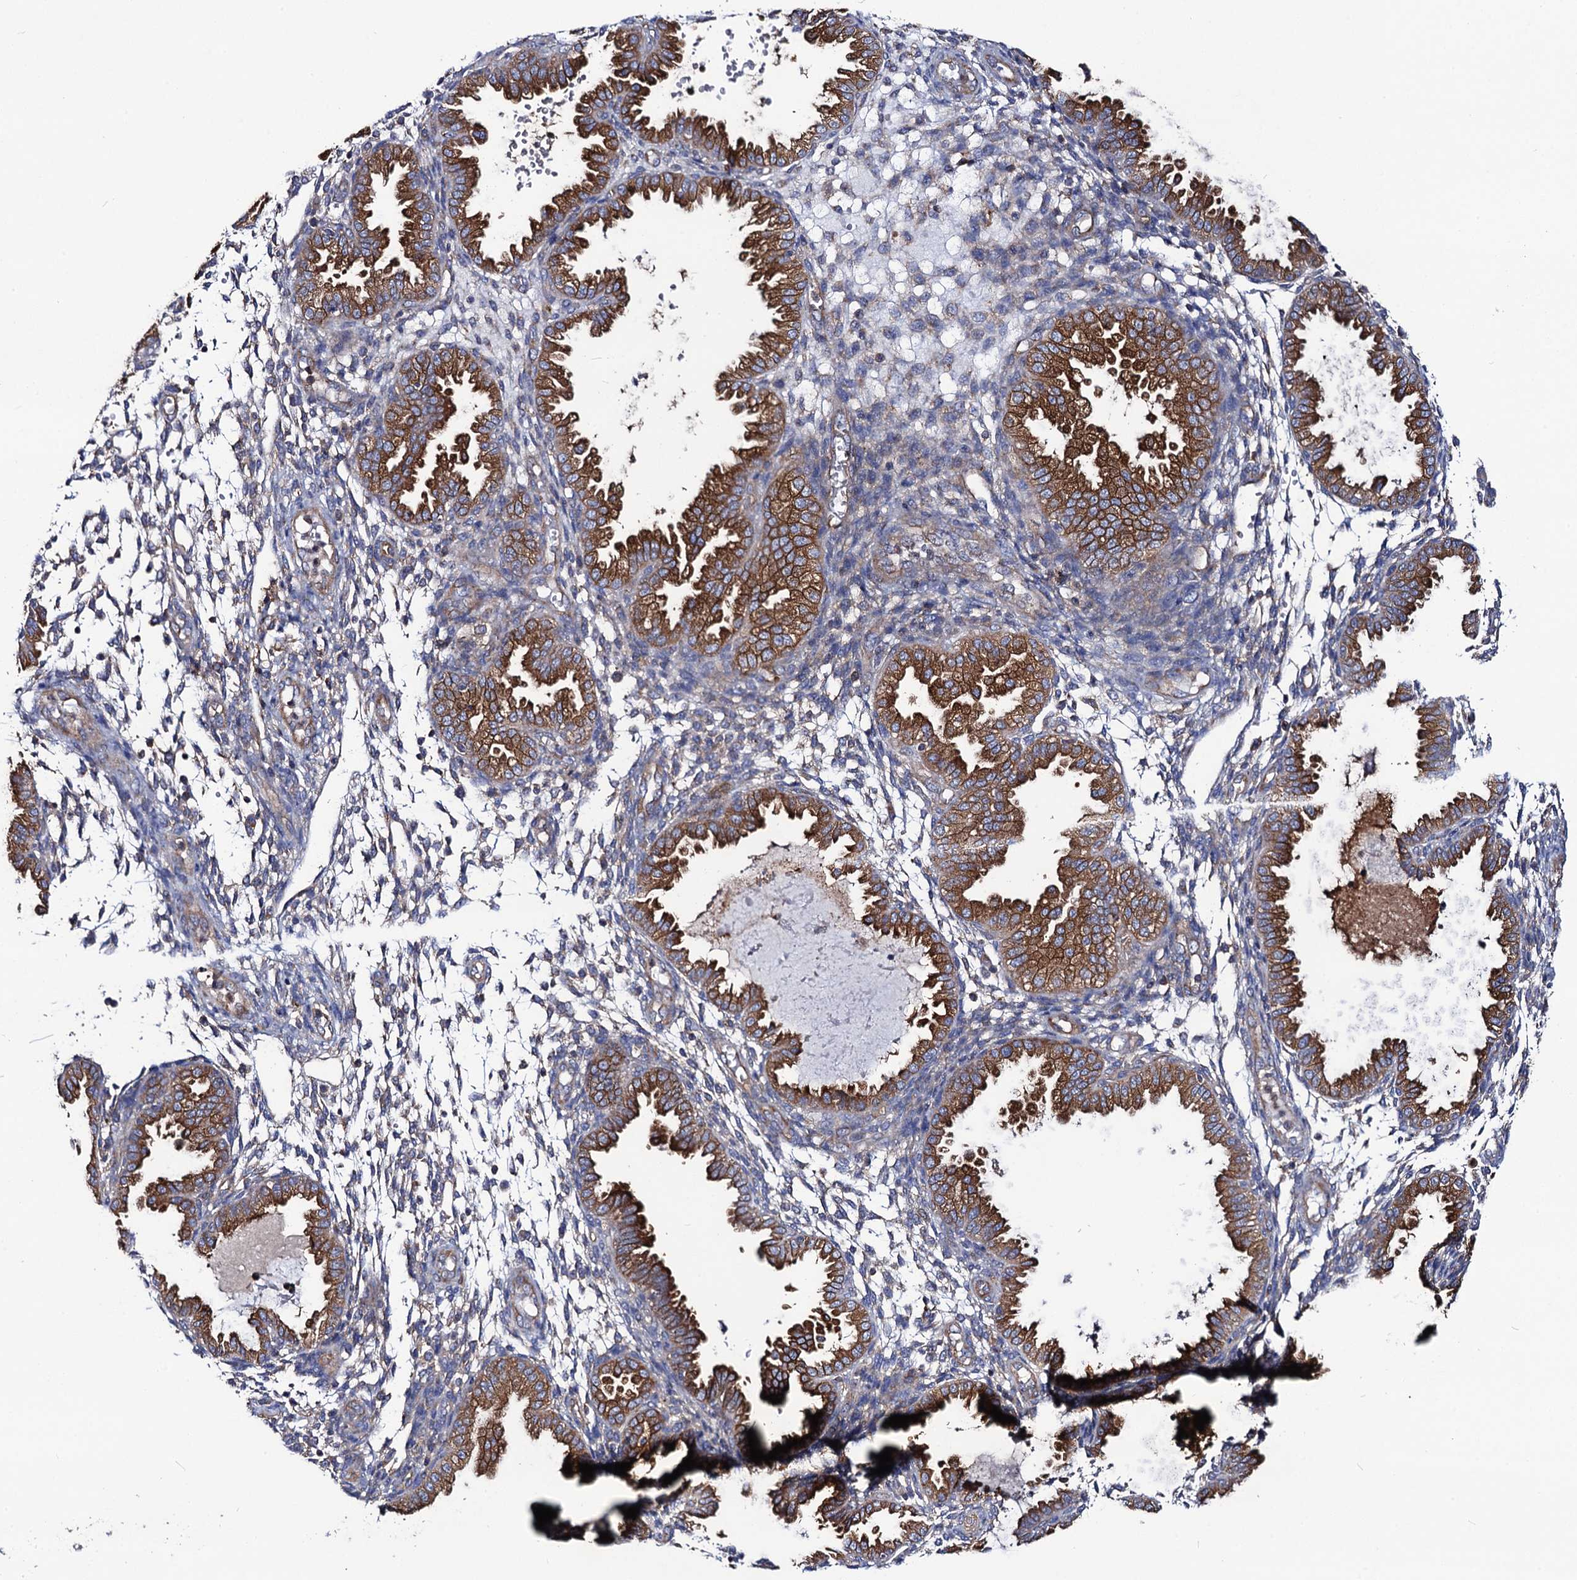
{"staining": {"intensity": "negative", "quantity": "none", "location": "none"}, "tissue": "endometrium", "cell_type": "Cells in endometrial stroma", "image_type": "normal", "snomed": [{"axis": "morphology", "description": "Normal tissue, NOS"}, {"axis": "topography", "description": "Endometrium"}], "caption": "This is an immunohistochemistry image of normal endometrium. There is no positivity in cells in endometrial stroma.", "gene": "DYDC1", "patient": {"sex": "female", "age": 33}}